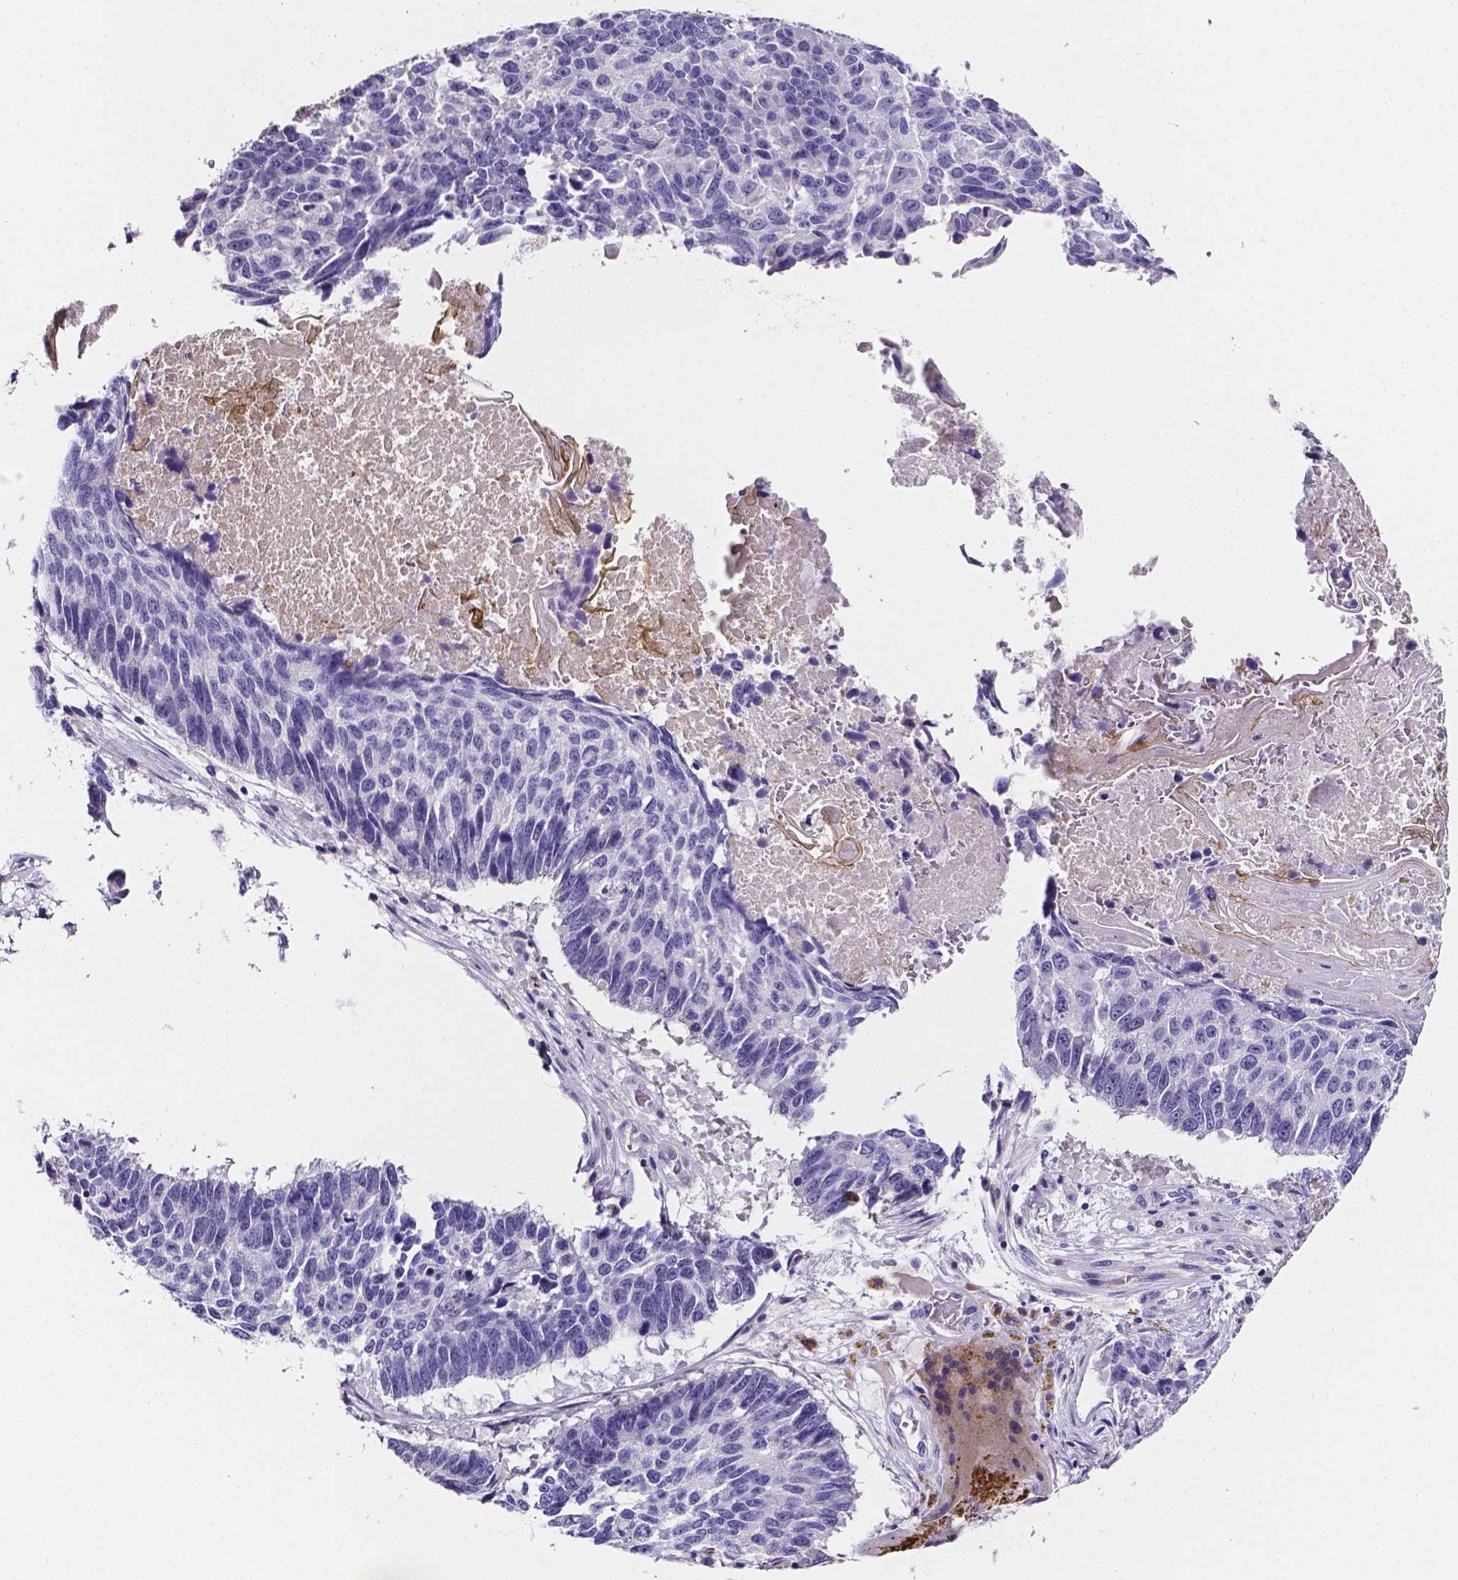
{"staining": {"intensity": "negative", "quantity": "none", "location": "none"}, "tissue": "lung cancer", "cell_type": "Tumor cells", "image_type": "cancer", "snomed": [{"axis": "morphology", "description": "Squamous cell carcinoma, NOS"}, {"axis": "topography", "description": "Lung"}], "caption": "Tumor cells are negative for protein expression in human lung cancer.", "gene": "NRGN", "patient": {"sex": "male", "age": 73}}